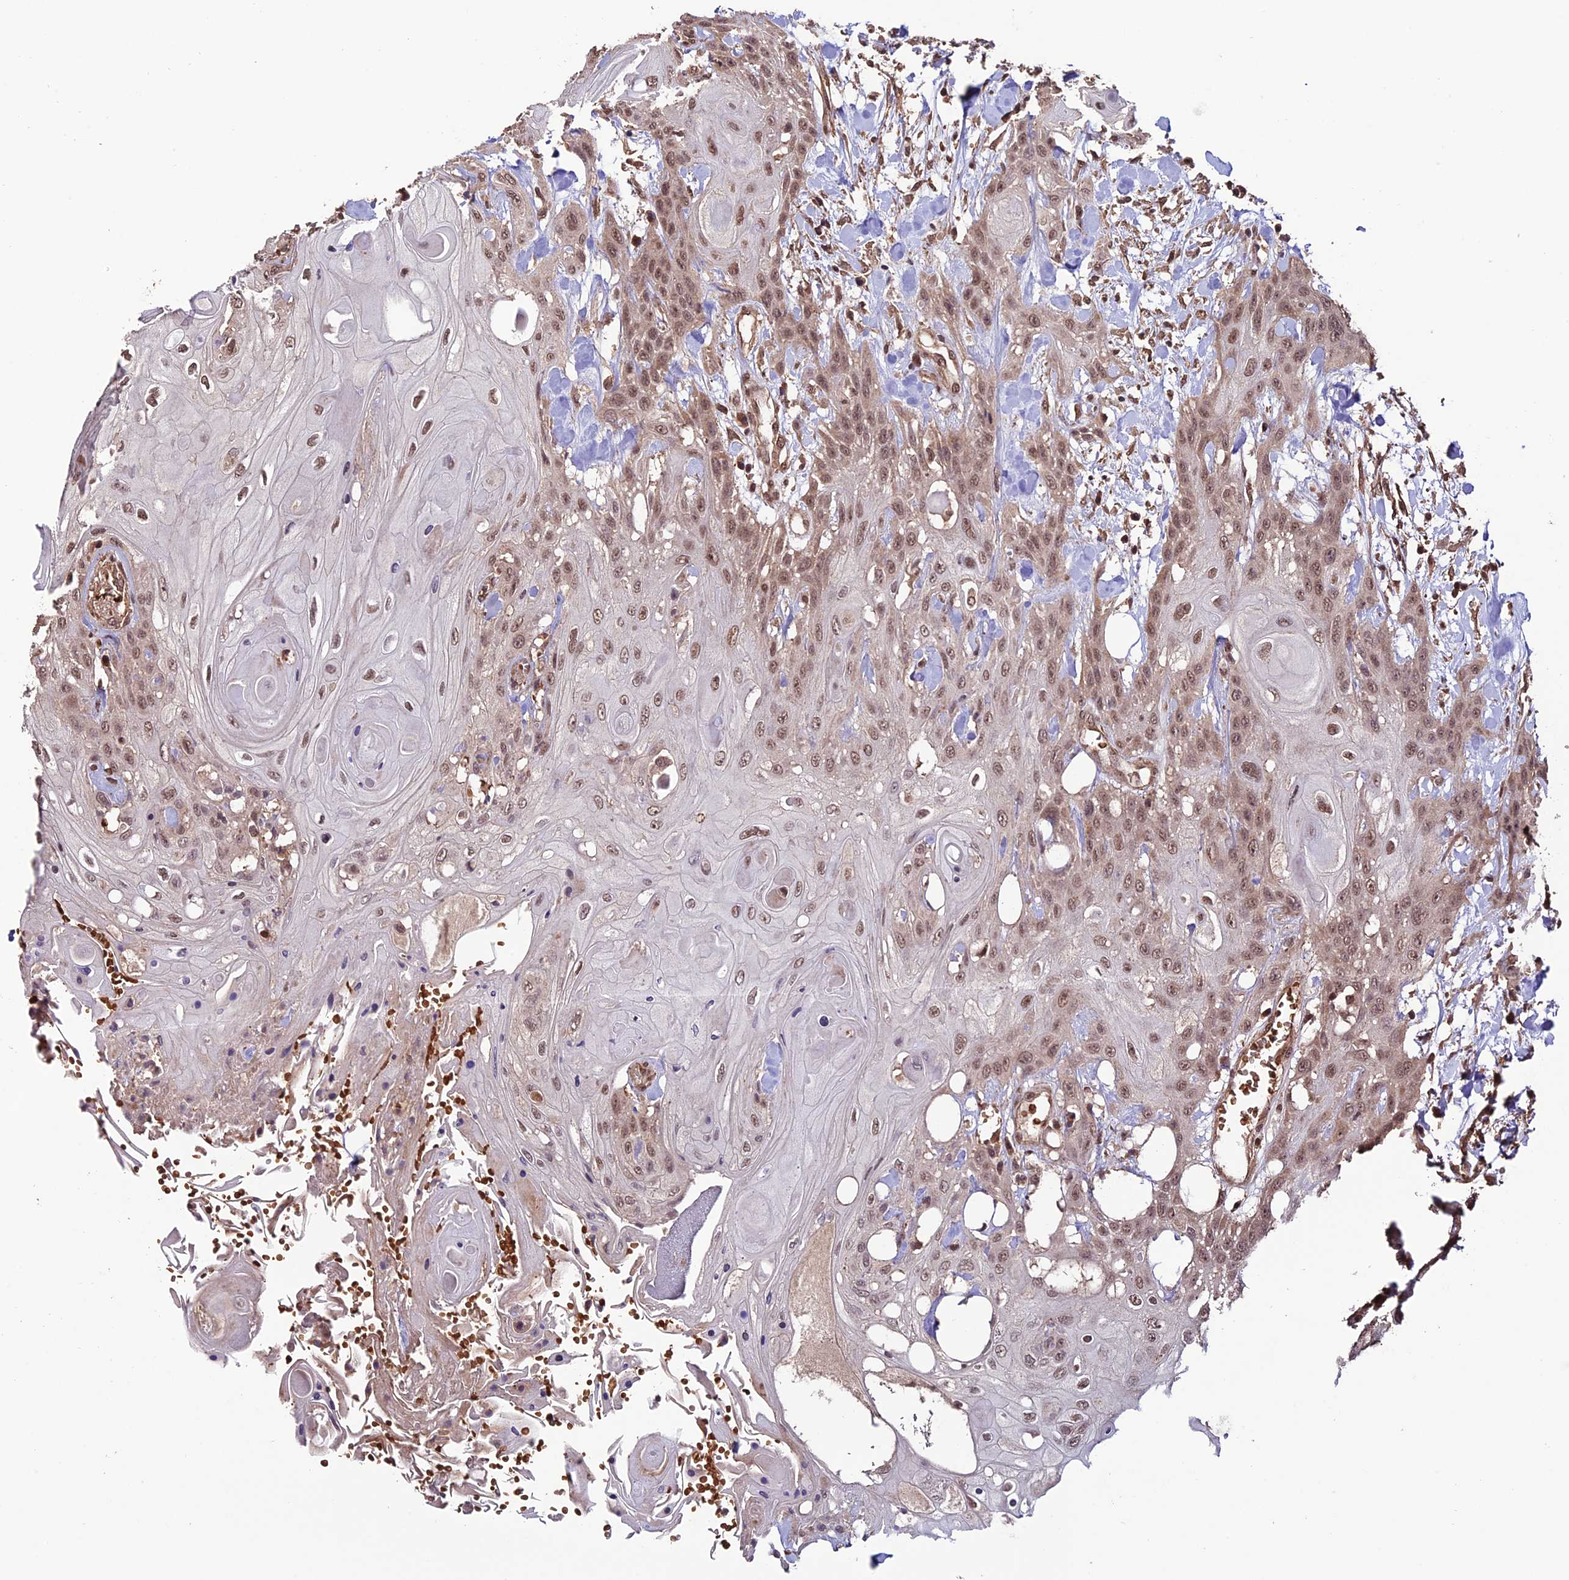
{"staining": {"intensity": "moderate", "quantity": ">75%", "location": "nuclear"}, "tissue": "head and neck cancer", "cell_type": "Tumor cells", "image_type": "cancer", "snomed": [{"axis": "morphology", "description": "Squamous cell carcinoma, NOS"}, {"axis": "topography", "description": "Head-Neck"}], "caption": "Immunohistochemistry micrograph of human head and neck squamous cell carcinoma stained for a protein (brown), which displays medium levels of moderate nuclear positivity in about >75% of tumor cells.", "gene": "CABIN1", "patient": {"sex": "female", "age": 43}}